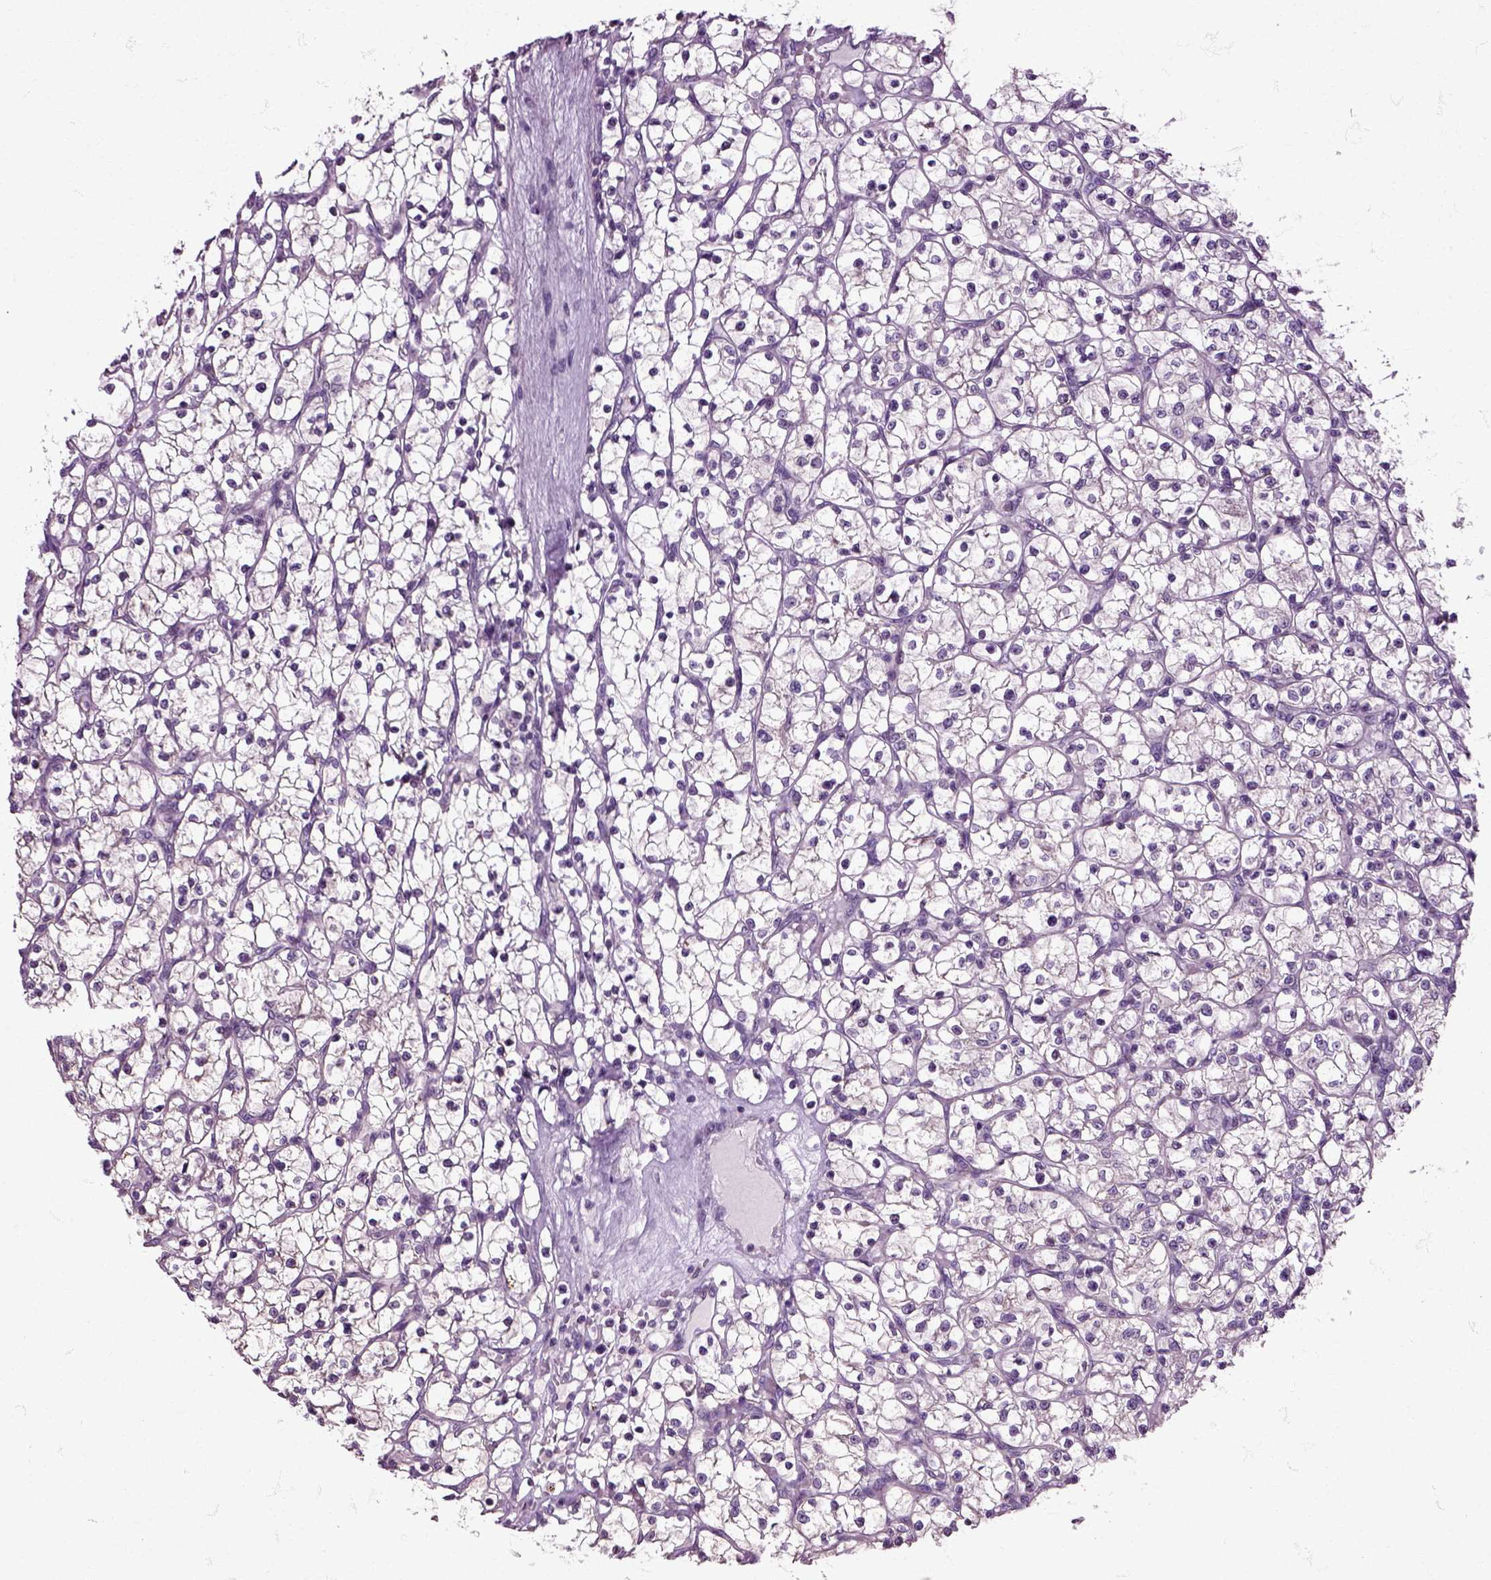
{"staining": {"intensity": "negative", "quantity": "none", "location": "none"}, "tissue": "renal cancer", "cell_type": "Tumor cells", "image_type": "cancer", "snomed": [{"axis": "morphology", "description": "Adenocarcinoma, NOS"}, {"axis": "topography", "description": "Kidney"}], "caption": "There is no significant positivity in tumor cells of renal cancer (adenocarcinoma).", "gene": "HSPA2", "patient": {"sex": "female", "age": 64}}